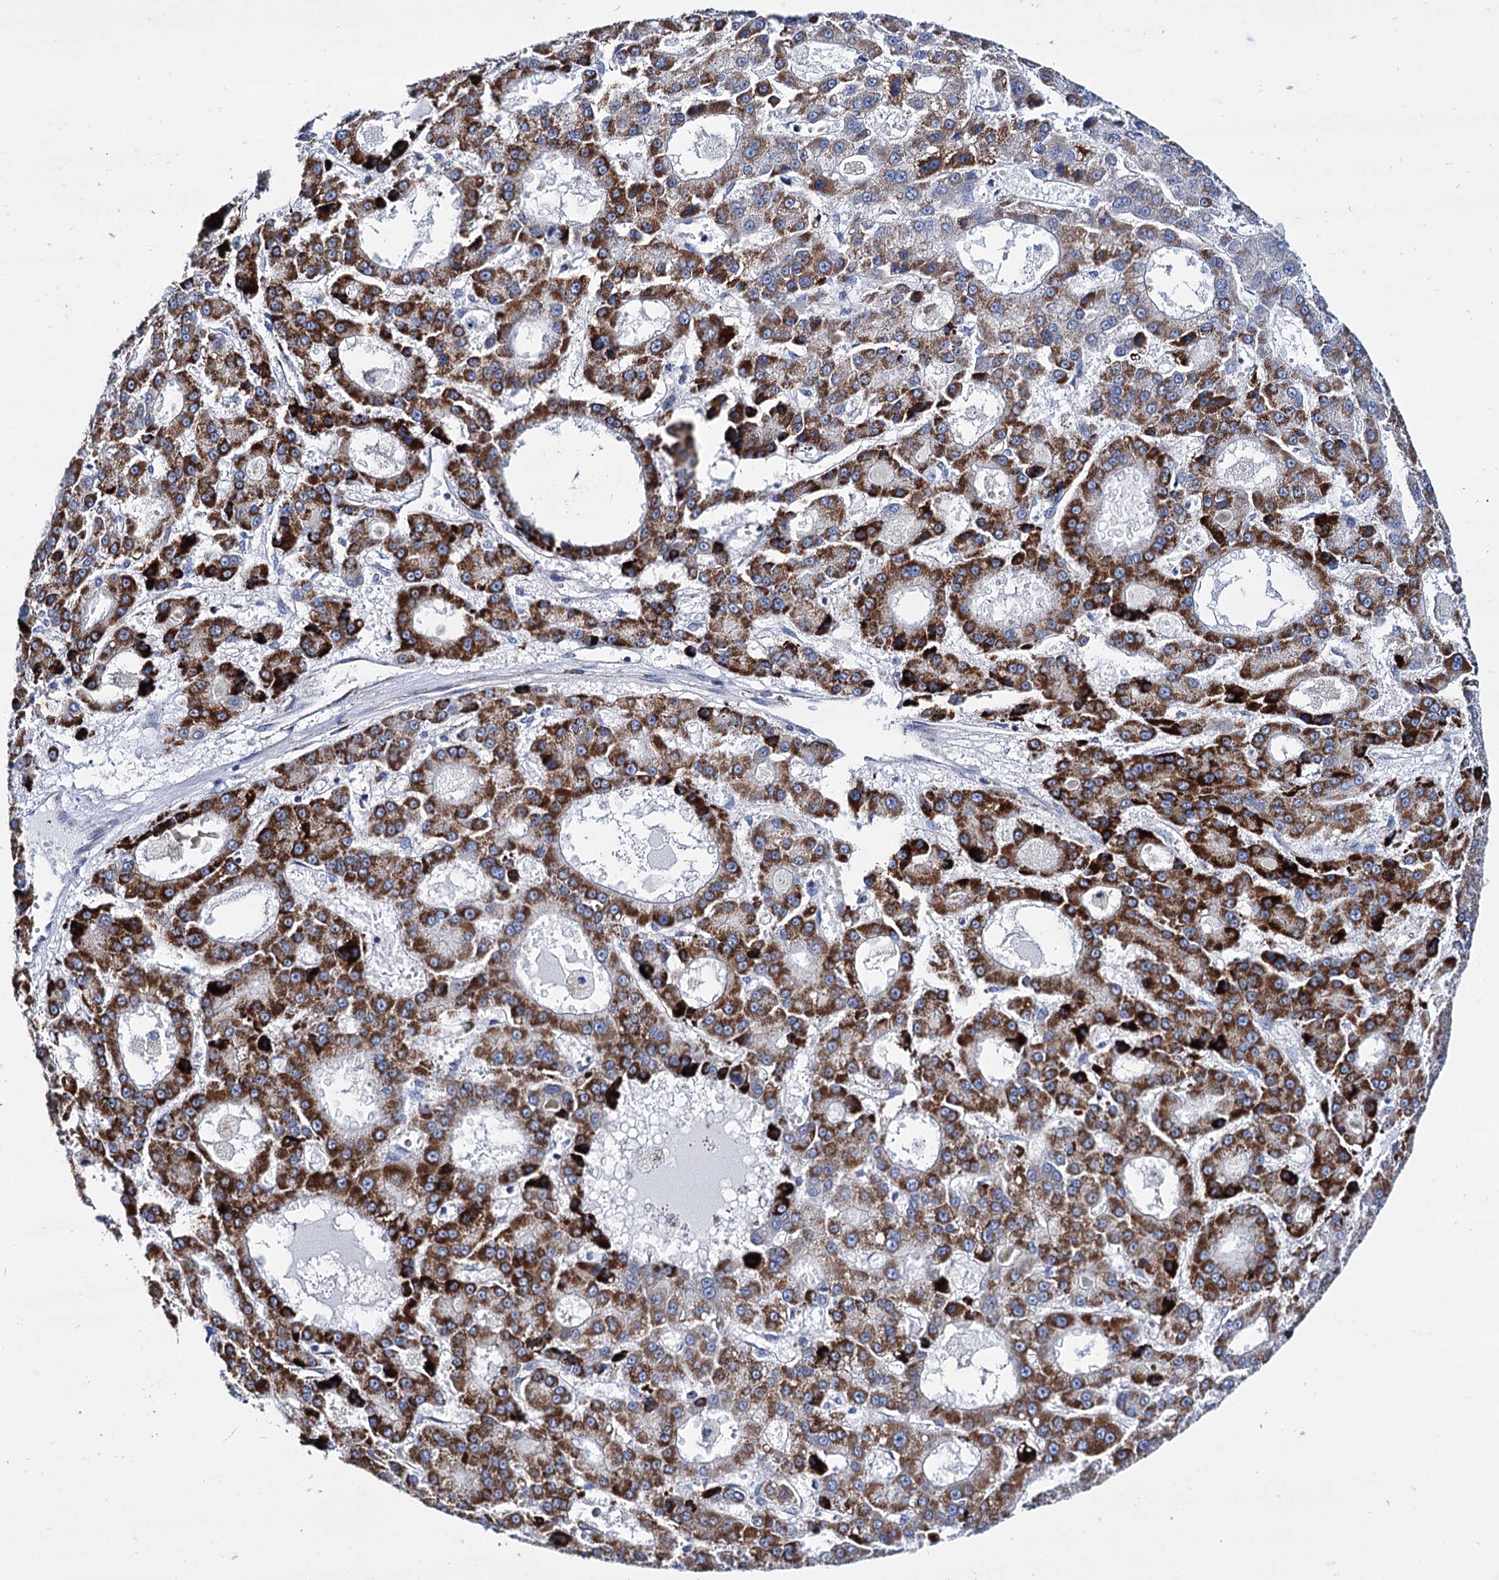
{"staining": {"intensity": "strong", "quantity": ">75%", "location": "cytoplasmic/membranous"}, "tissue": "liver cancer", "cell_type": "Tumor cells", "image_type": "cancer", "snomed": [{"axis": "morphology", "description": "Carcinoma, Hepatocellular, NOS"}, {"axis": "topography", "description": "Liver"}], "caption": "This photomicrograph shows liver hepatocellular carcinoma stained with immunohistochemistry (IHC) to label a protein in brown. The cytoplasmic/membranous of tumor cells show strong positivity for the protein. Nuclei are counter-stained blue.", "gene": "UBASH3B", "patient": {"sex": "male", "age": 70}}